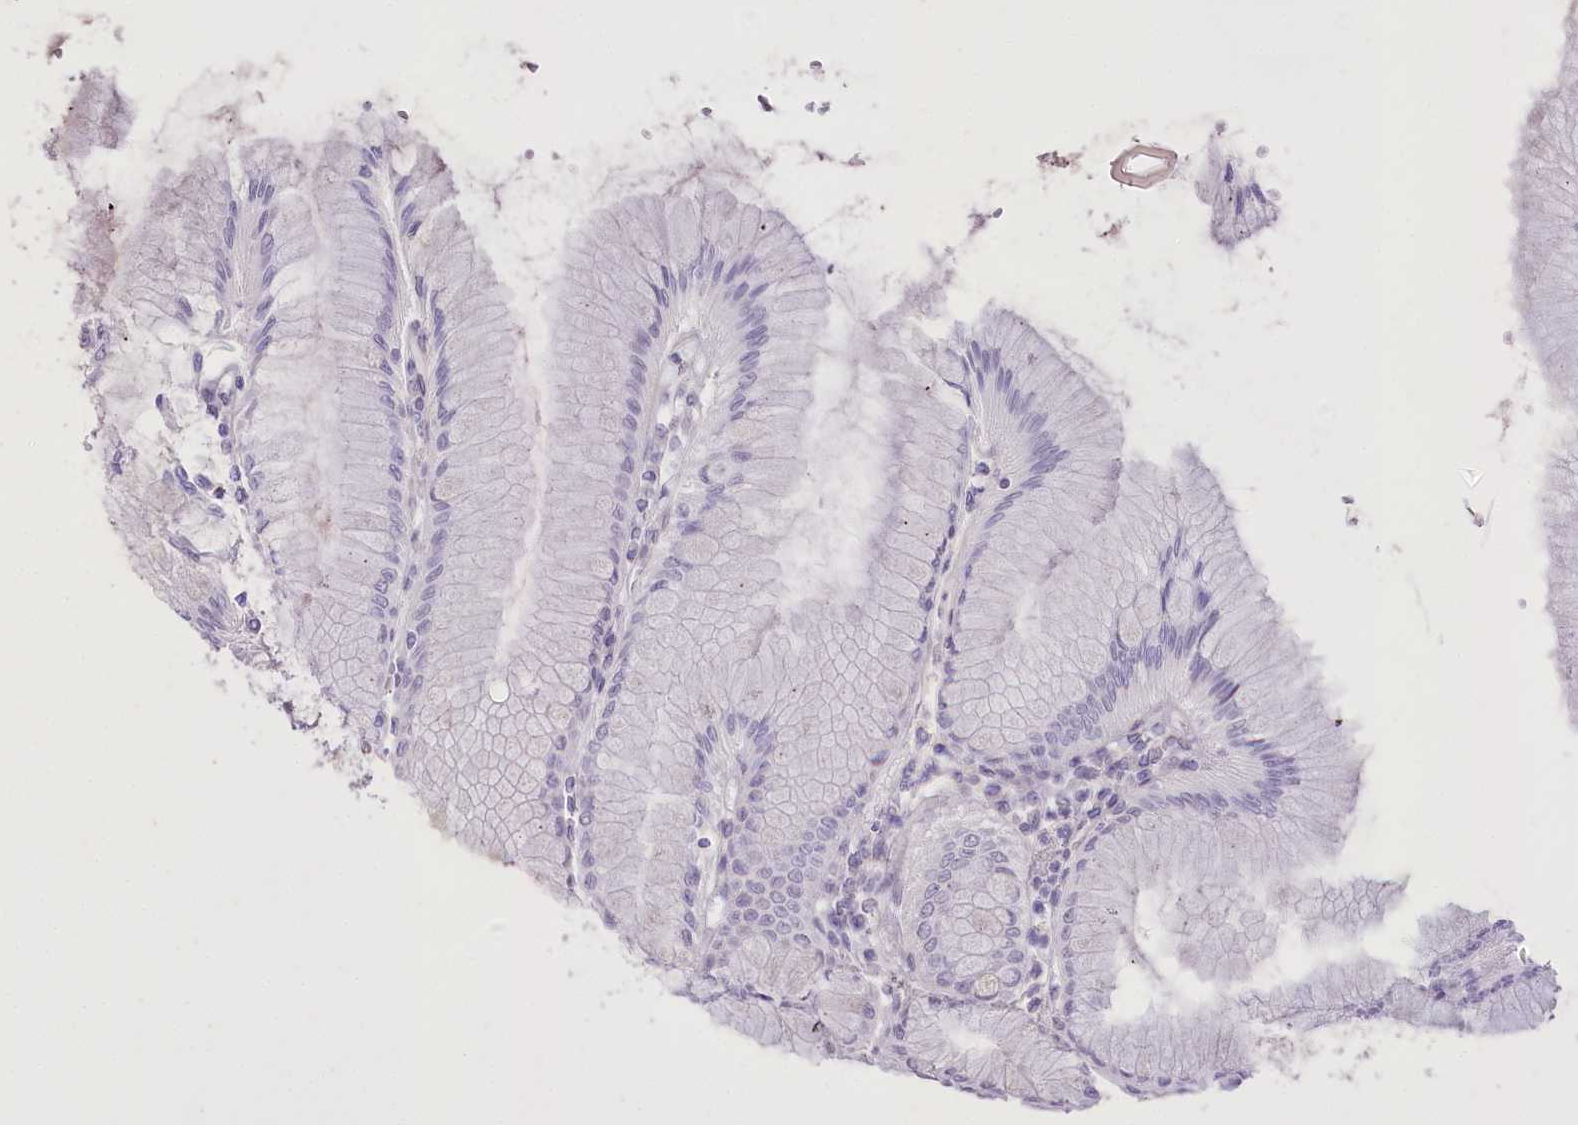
{"staining": {"intensity": "weak", "quantity": "<25%", "location": "nuclear"}, "tissue": "stomach", "cell_type": "Glandular cells", "image_type": "normal", "snomed": [{"axis": "morphology", "description": "Normal tissue, NOS"}, {"axis": "topography", "description": "Stomach"}], "caption": "High power microscopy micrograph of an immunohistochemistry (IHC) micrograph of normal stomach, revealing no significant positivity in glandular cells.", "gene": "SLC39A10", "patient": {"sex": "female", "age": 57}}